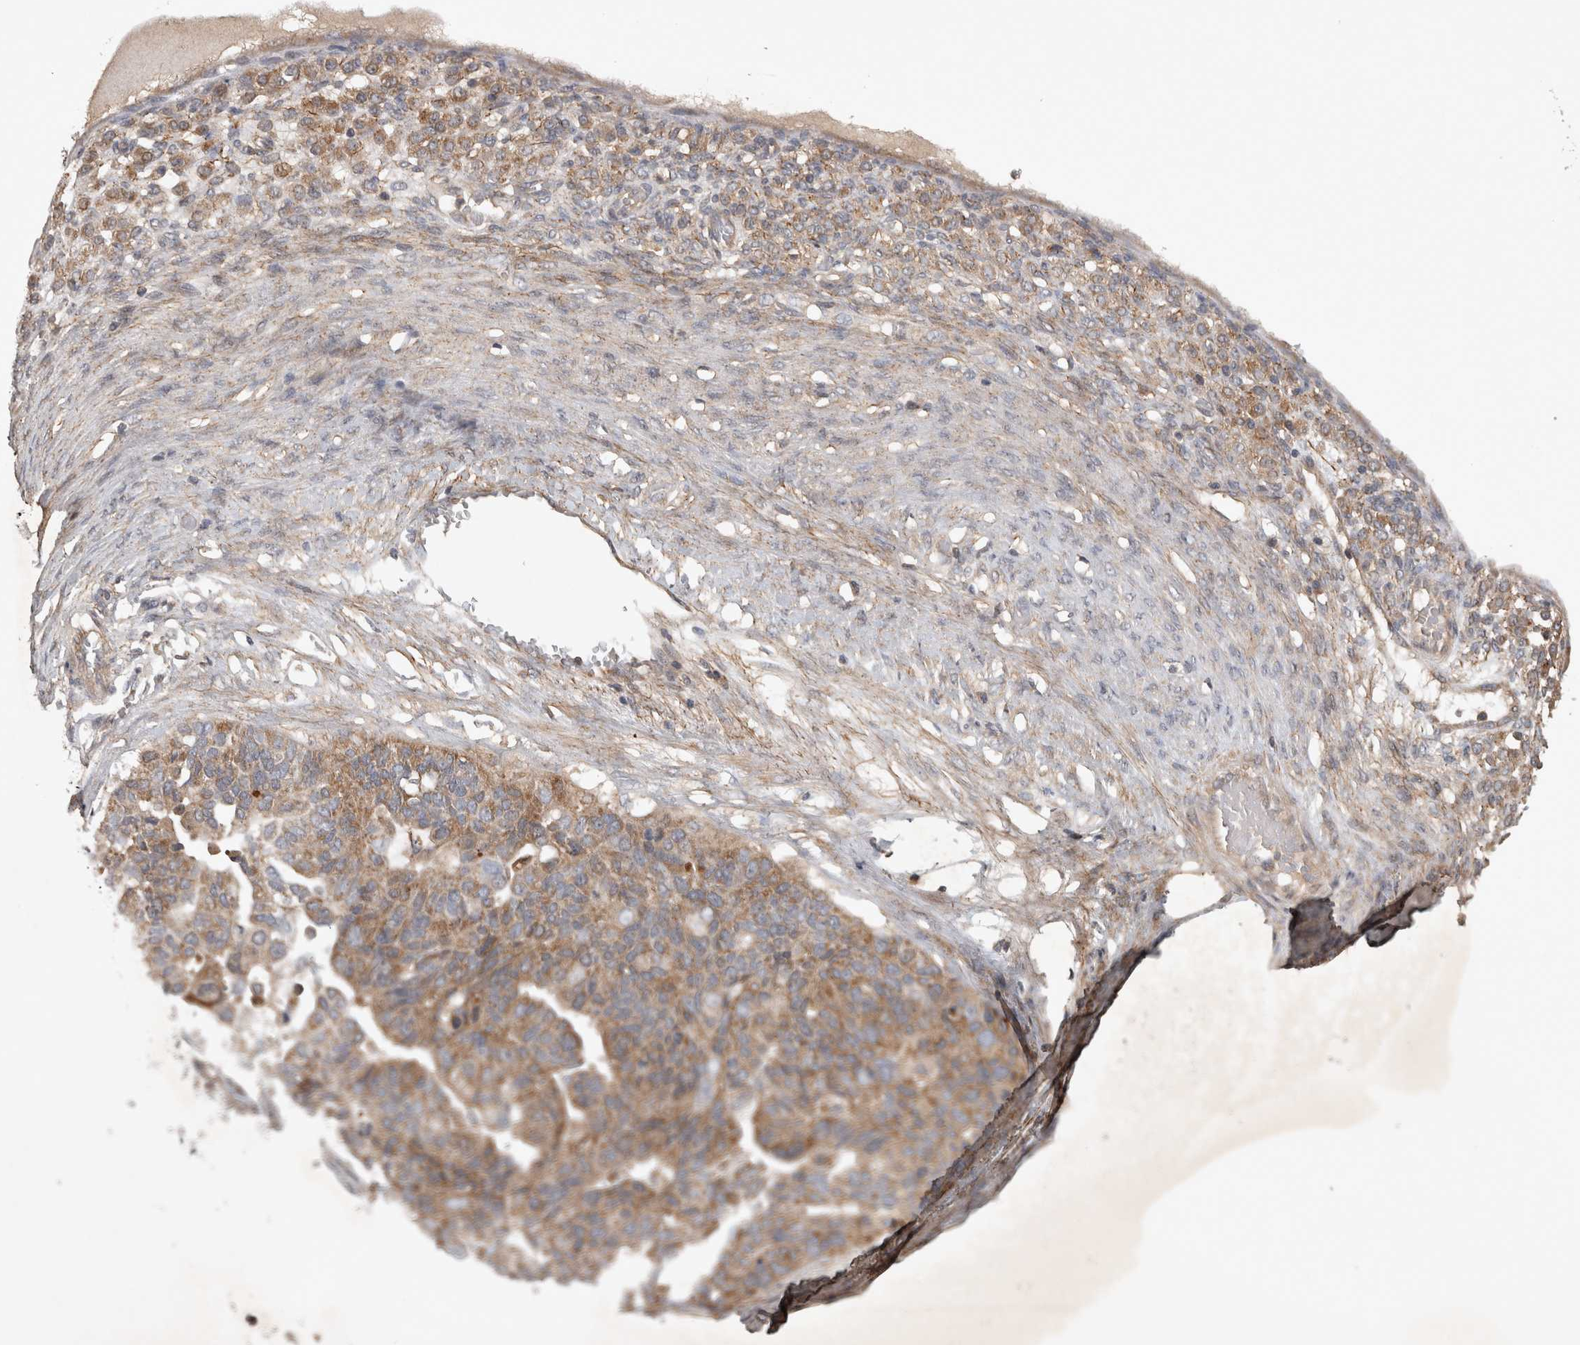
{"staining": {"intensity": "moderate", "quantity": ">75%", "location": "cytoplasmic/membranous"}, "tissue": "ovarian cancer", "cell_type": "Tumor cells", "image_type": "cancer", "snomed": [{"axis": "morphology", "description": "Cystadenocarcinoma, serous, NOS"}, {"axis": "topography", "description": "Ovary"}], "caption": "Ovarian serous cystadenocarcinoma tissue exhibits moderate cytoplasmic/membranous staining in about >75% of tumor cells", "gene": "TRMT61B", "patient": {"sex": "female", "age": 44}}